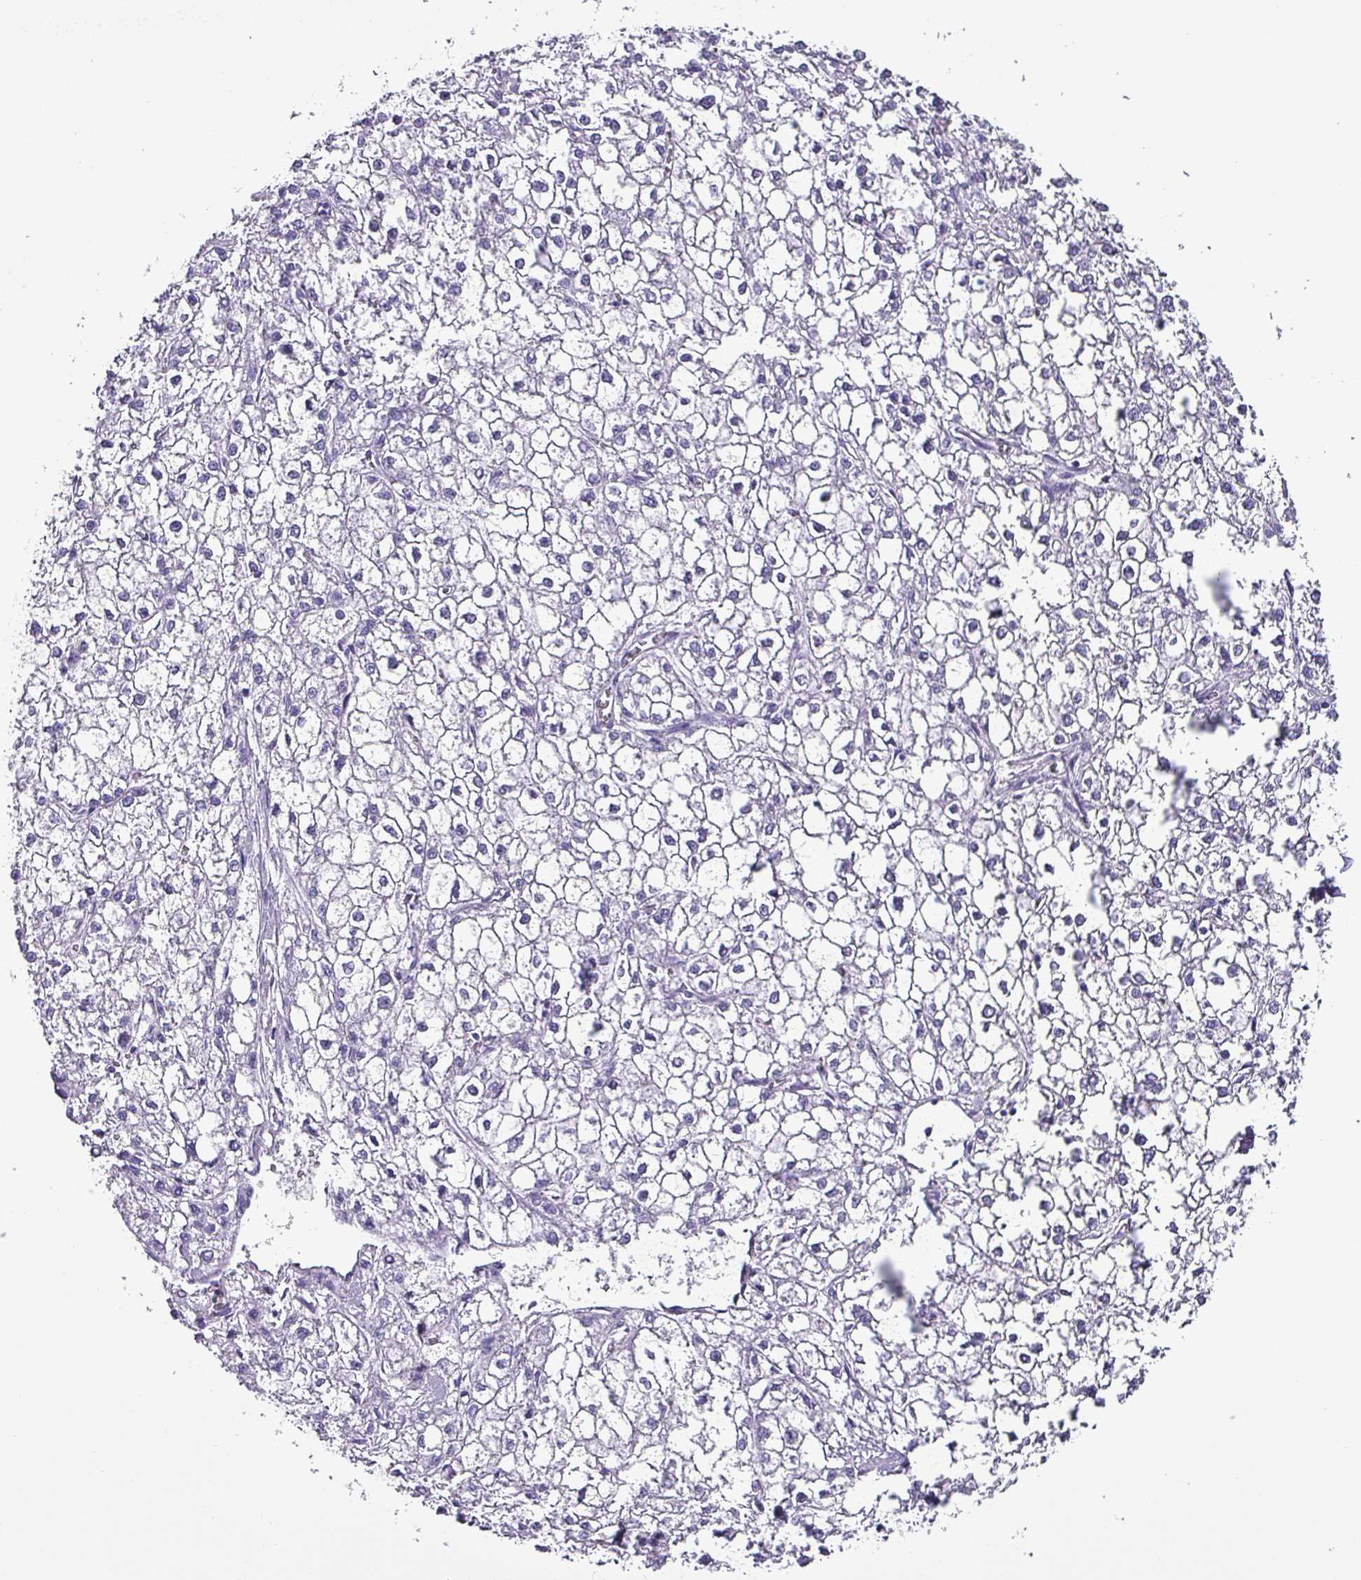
{"staining": {"intensity": "negative", "quantity": "none", "location": "none"}, "tissue": "liver cancer", "cell_type": "Tumor cells", "image_type": "cancer", "snomed": [{"axis": "morphology", "description": "Carcinoma, Hepatocellular, NOS"}, {"axis": "topography", "description": "Liver"}], "caption": "Hepatocellular carcinoma (liver) was stained to show a protein in brown. There is no significant staining in tumor cells.", "gene": "KRT6C", "patient": {"sex": "female", "age": 43}}